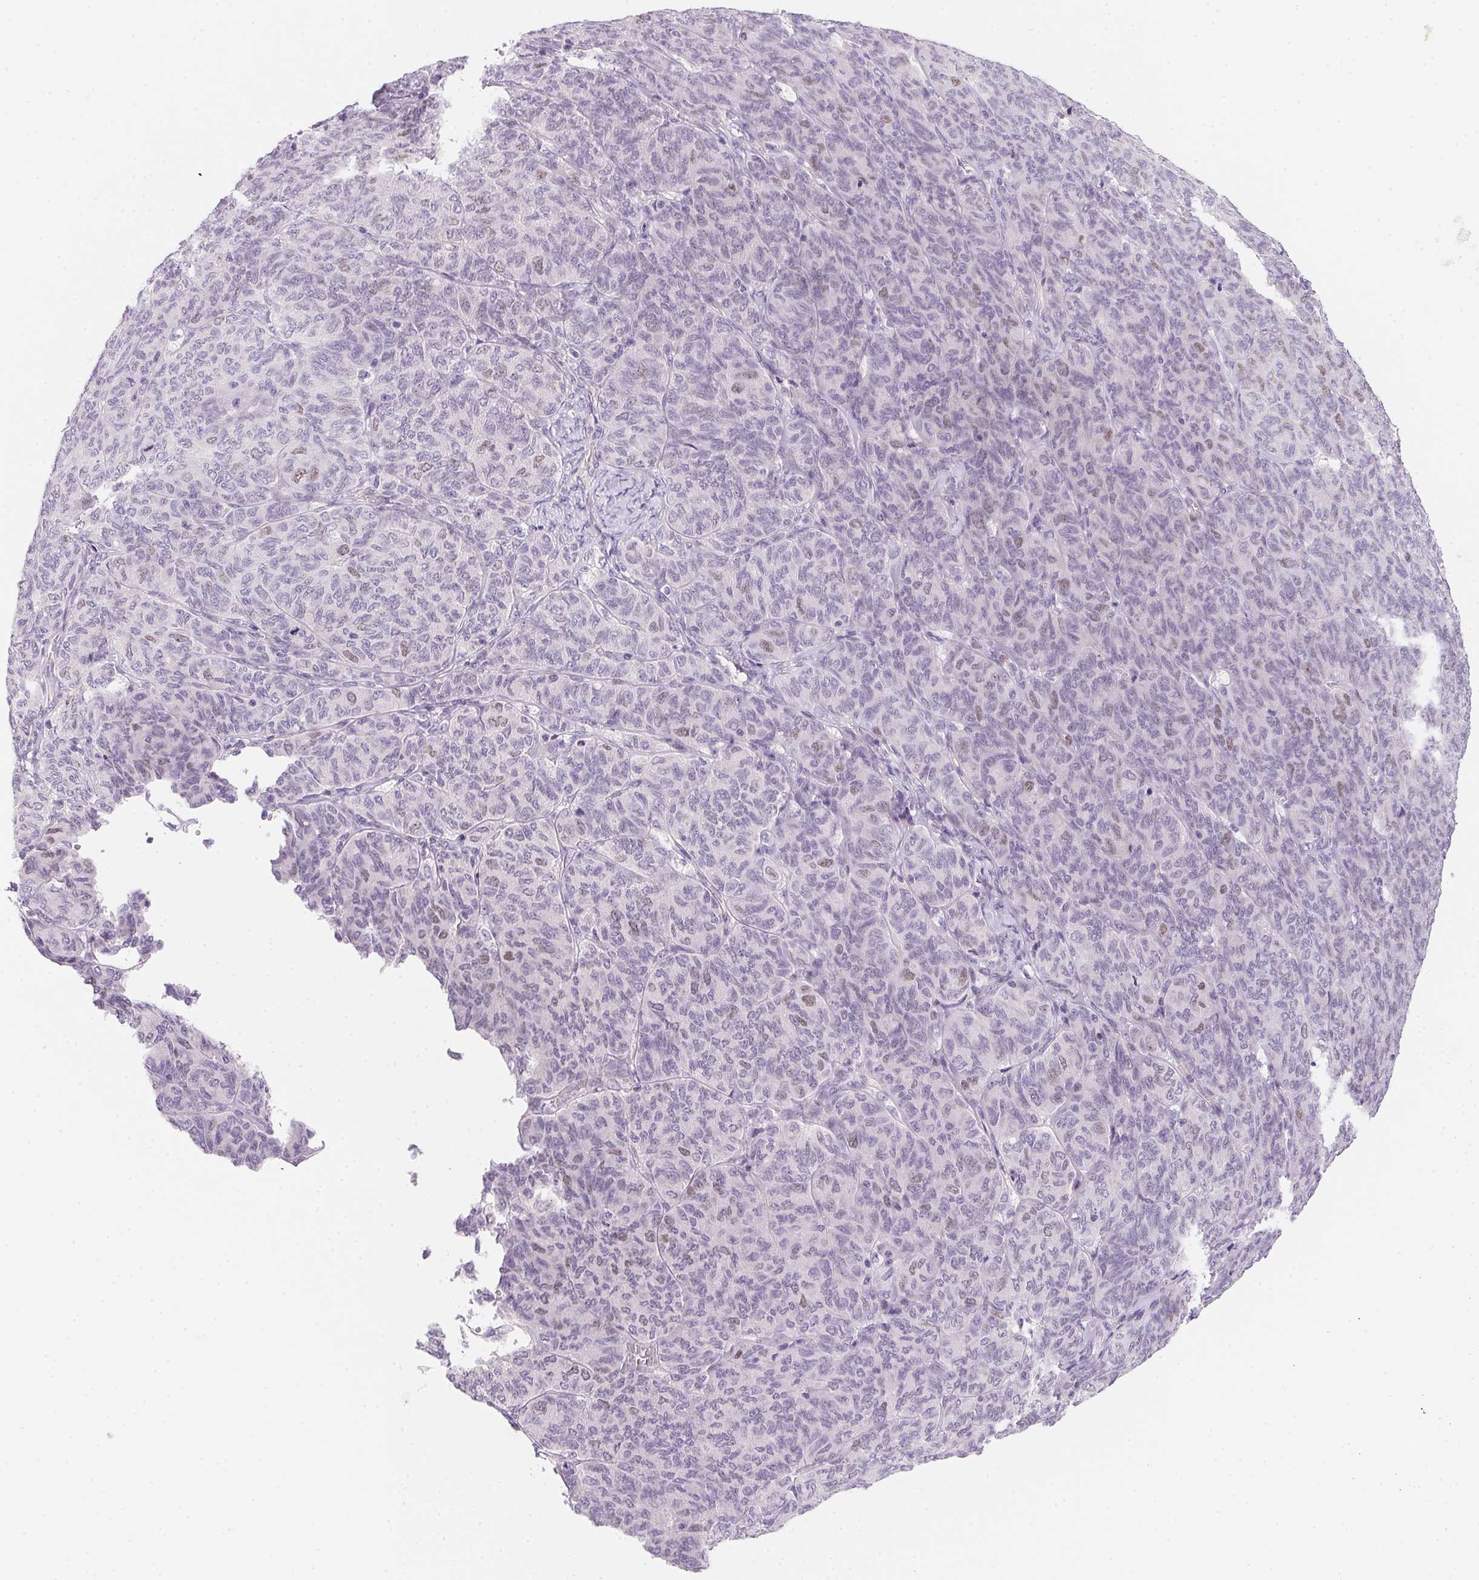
{"staining": {"intensity": "weak", "quantity": "<25%", "location": "nuclear"}, "tissue": "ovarian cancer", "cell_type": "Tumor cells", "image_type": "cancer", "snomed": [{"axis": "morphology", "description": "Carcinoma, endometroid"}, {"axis": "topography", "description": "Ovary"}], "caption": "There is no significant staining in tumor cells of endometroid carcinoma (ovarian).", "gene": "HELLS", "patient": {"sex": "female", "age": 80}}